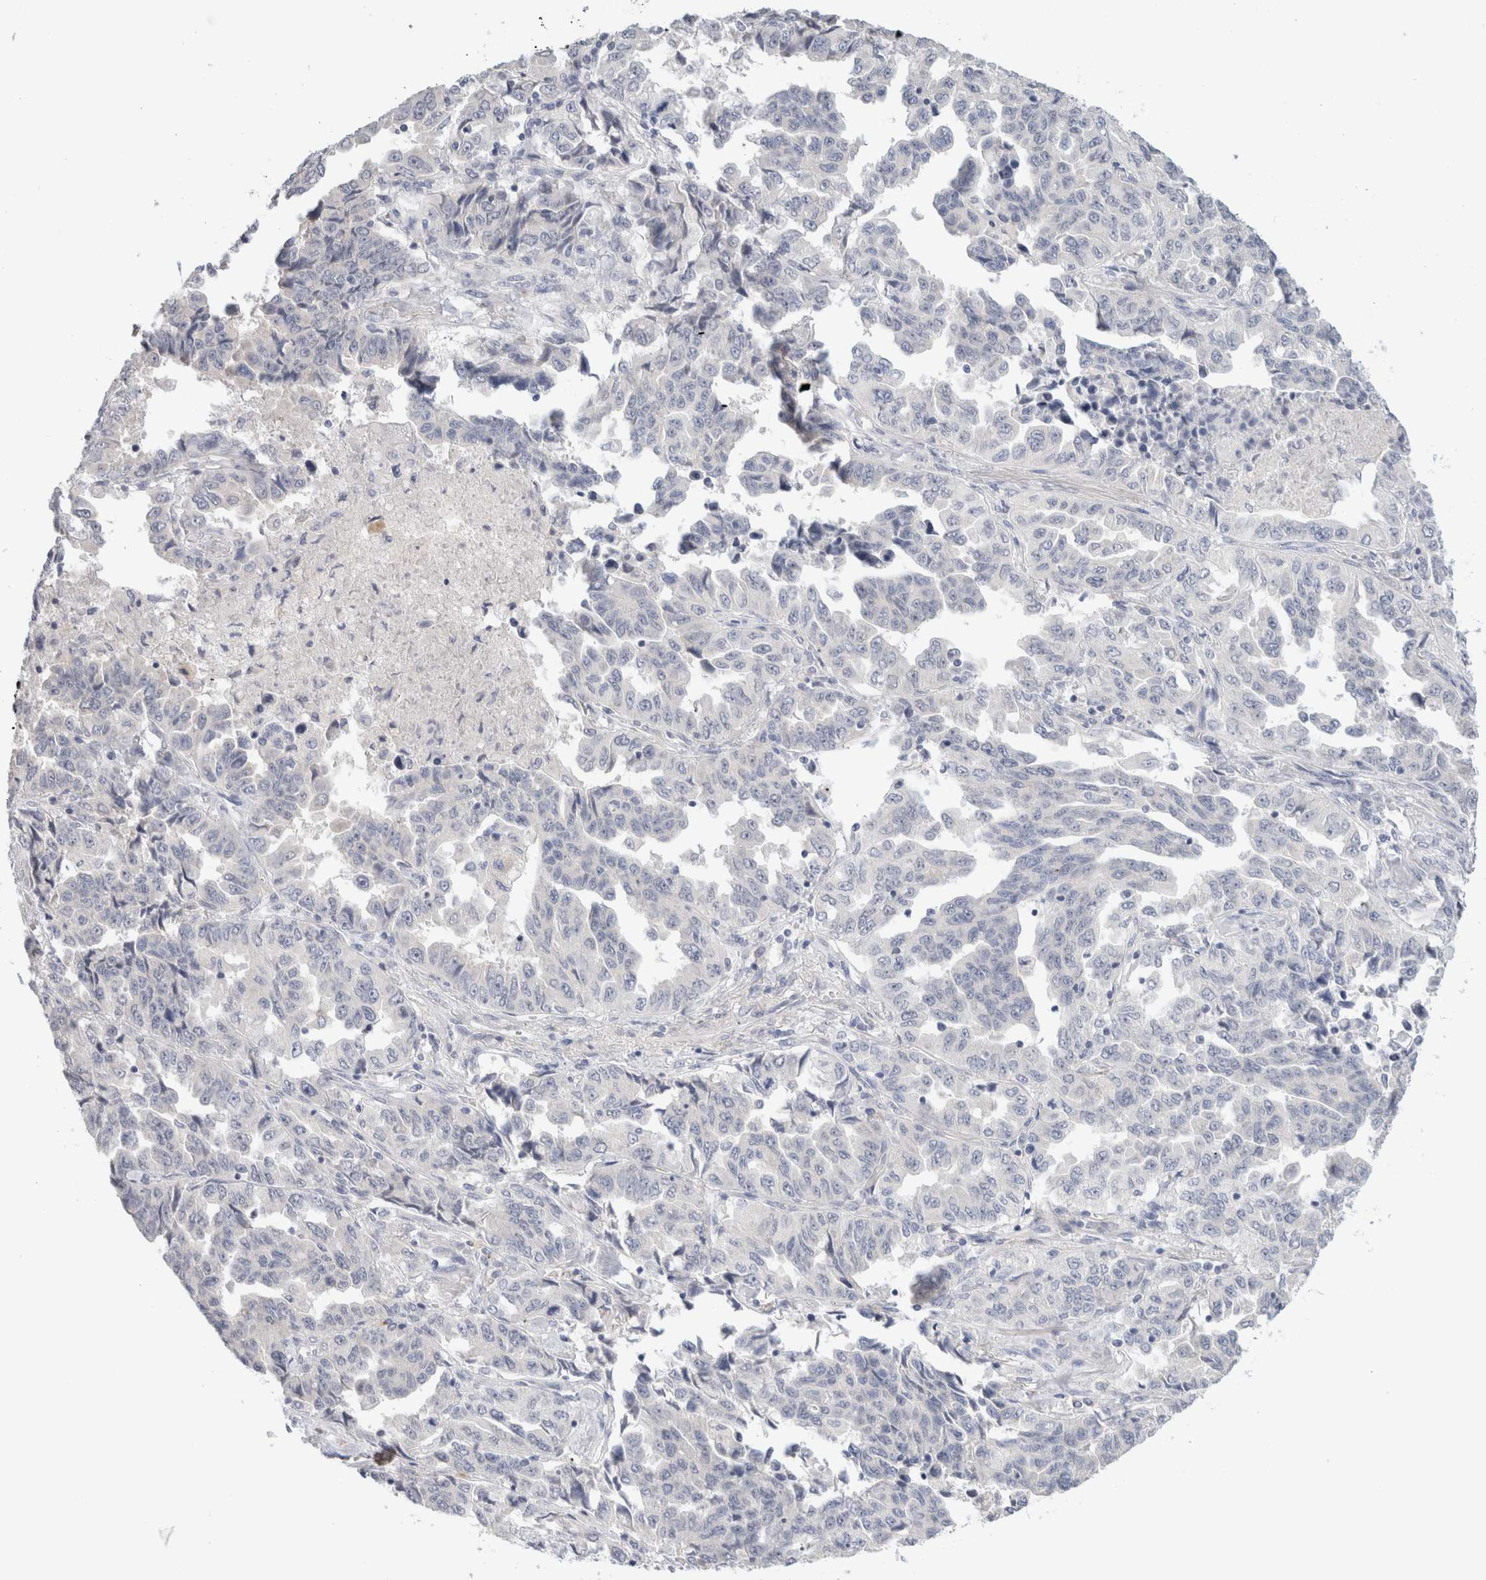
{"staining": {"intensity": "negative", "quantity": "none", "location": "none"}, "tissue": "lung cancer", "cell_type": "Tumor cells", "image_type": "cancer", "snomed": [{"axis": "morphology", "description": "Adenocarcinoma, NOS"}, {"axis": "topography", "description": "Lung"}], "caption": "Human adenocarcinoma (lung) stained for a protein using immunohistochemistry reveals no staining in tumor cells.", "gene": "SPRTN", "patient": {"sex": "female", "age": 51}}